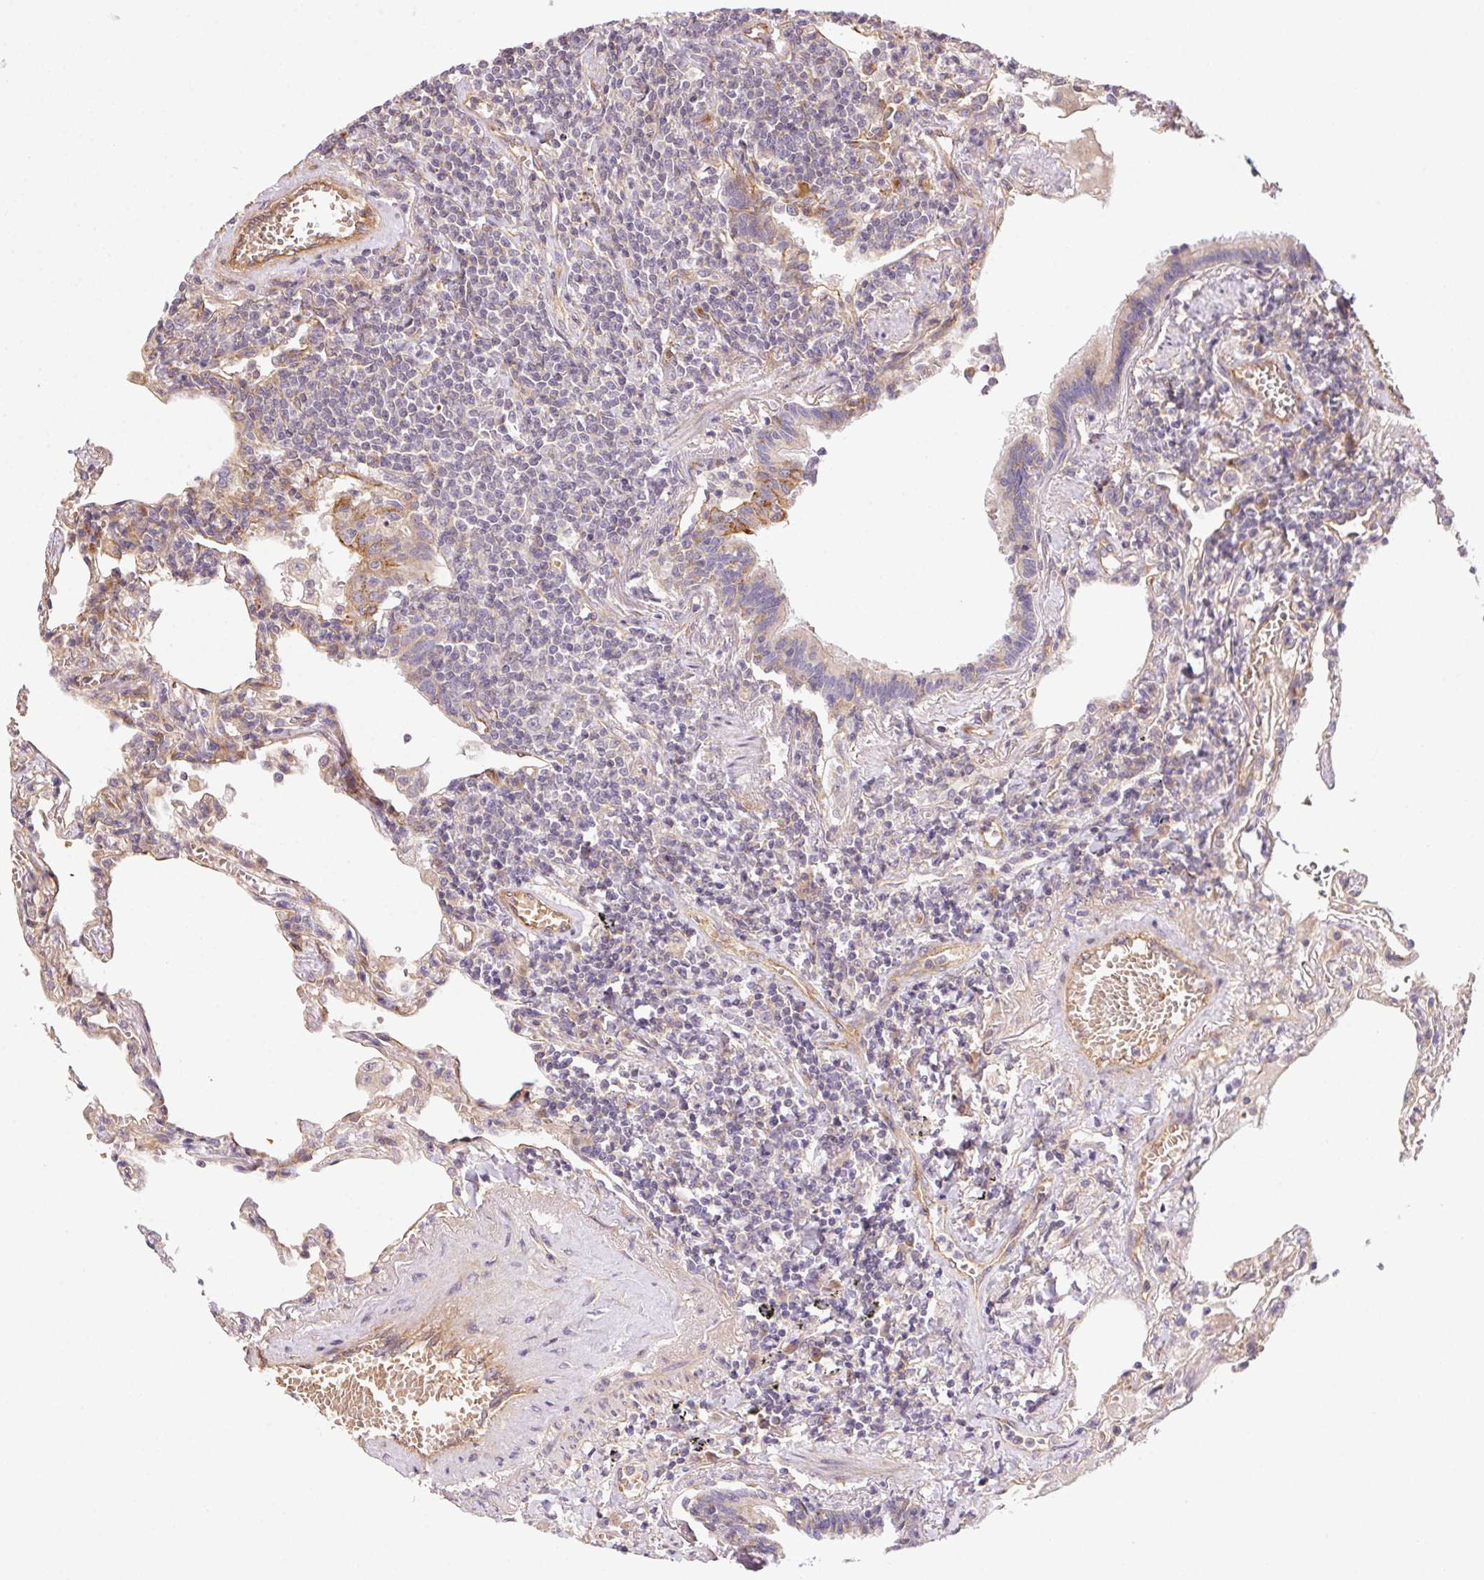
{"staining": {"intensity": "negative", "quantity": "none", "location": "none"}, "tissue": "lymphoma", "cell_type": "Tumor cells", "image_type": "cancer", "snomed": [{"axis": "morphology", "description": "Malignant lymphoma, non-Hodgkin's type, Low grade"}, {"axis": "topography", "description": "Lung"}], "caption": "Tumor cells are negative for brown protein staining in low-grade malignant lymphoma, non-Hodgkin's type. (IHC, brightfield microscopy, high magnification).", "gene": "USE1", "patient": {"sex": "female", "age": 71}}